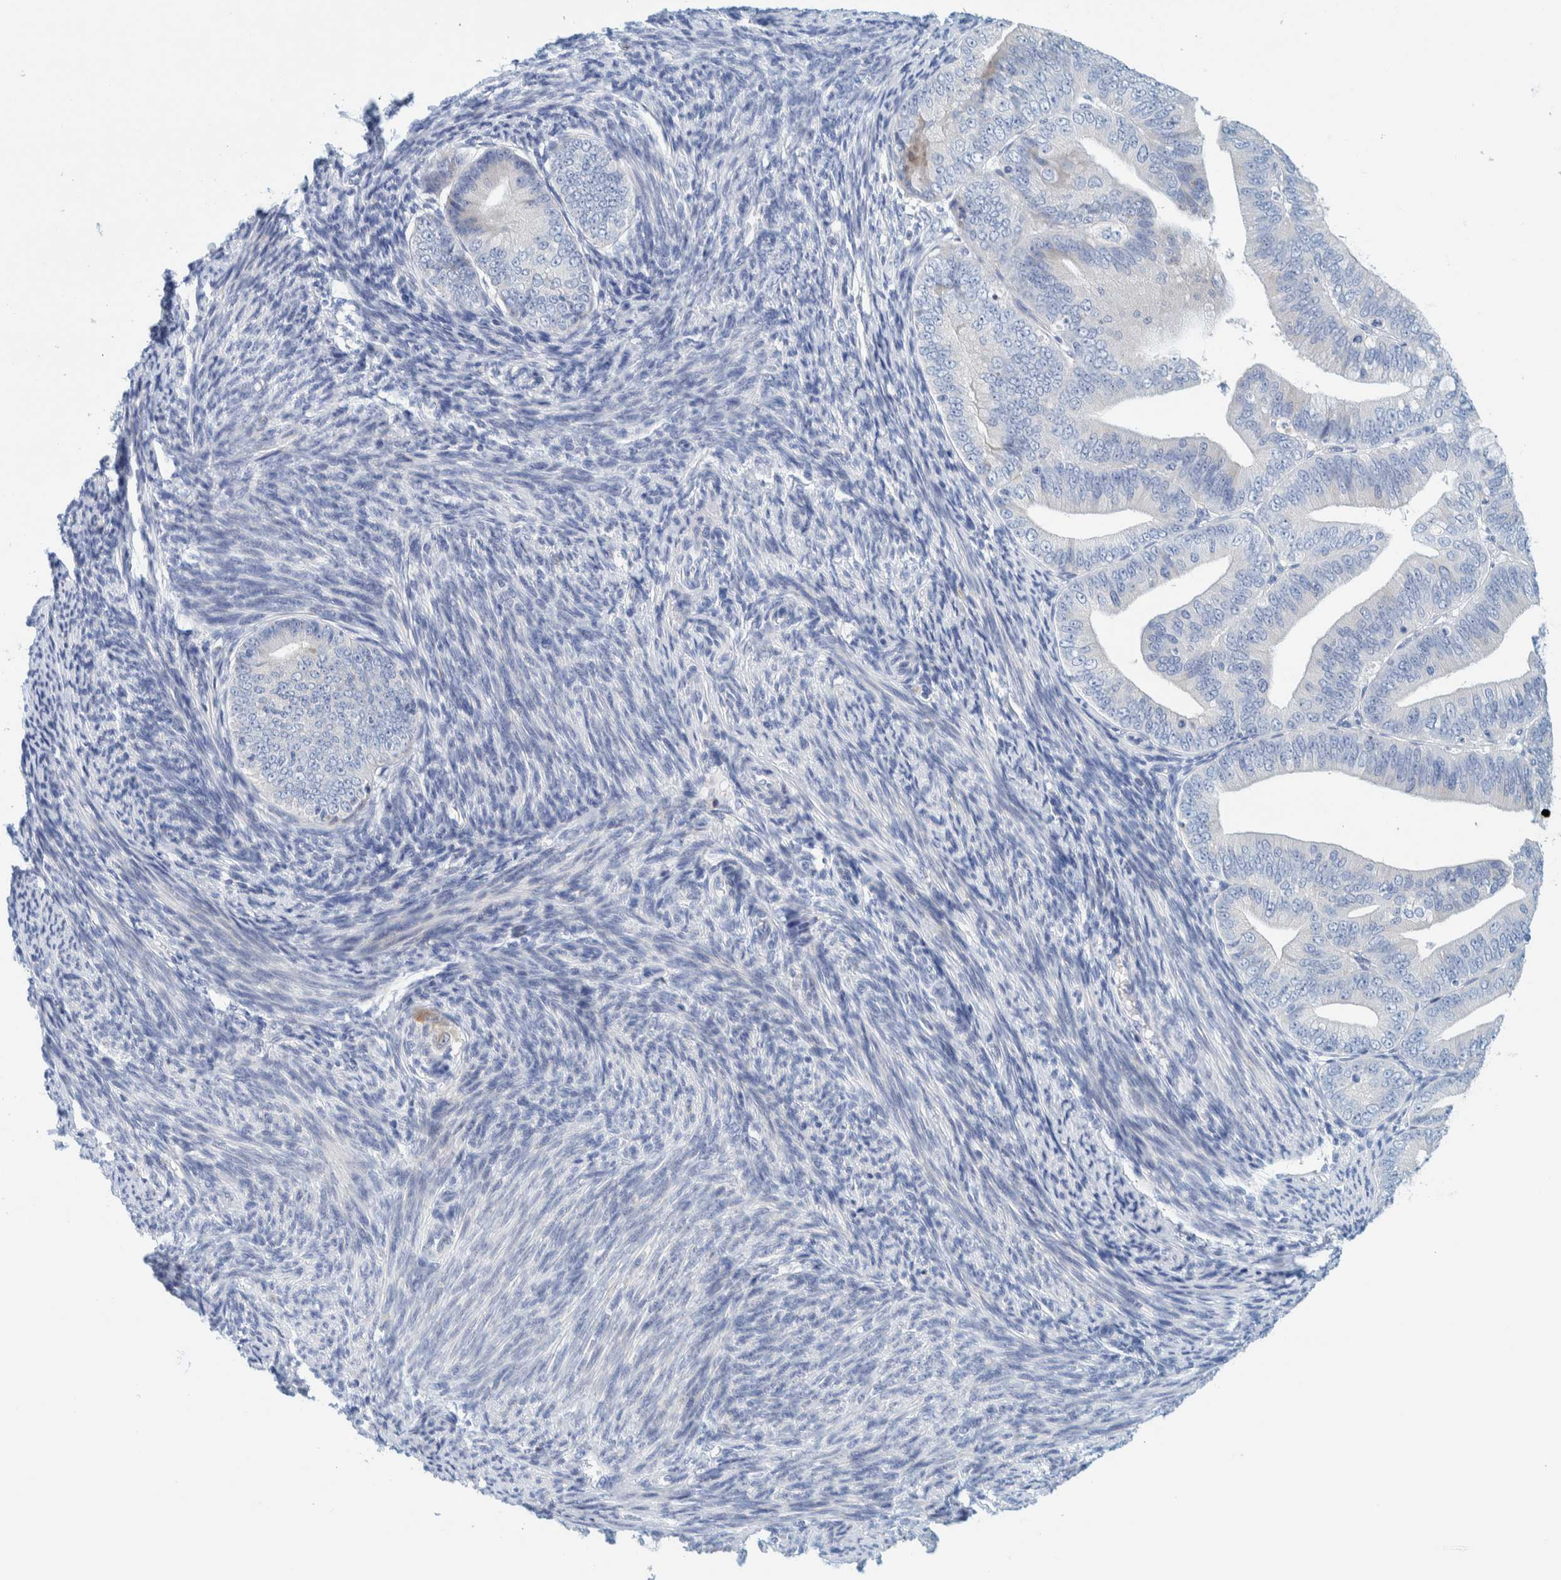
{"staining": {"intensity": "negative", "quantity": "none", "location": "none"}, "tissue": "endometrial cancer", "cell_type": "Tumor cells", "image_type": "cancer", "snomed": [{"axis": "morphology", "description": "Adenocarcinoma, NOS"}, {"axis": "topography", "description": "Endometrium"}], "caption": "Tumor cells show no significant staining in adenocarcinoma (endometrial).", "gene": "MOG", "patient": {"sex": "female", "age": 63}}